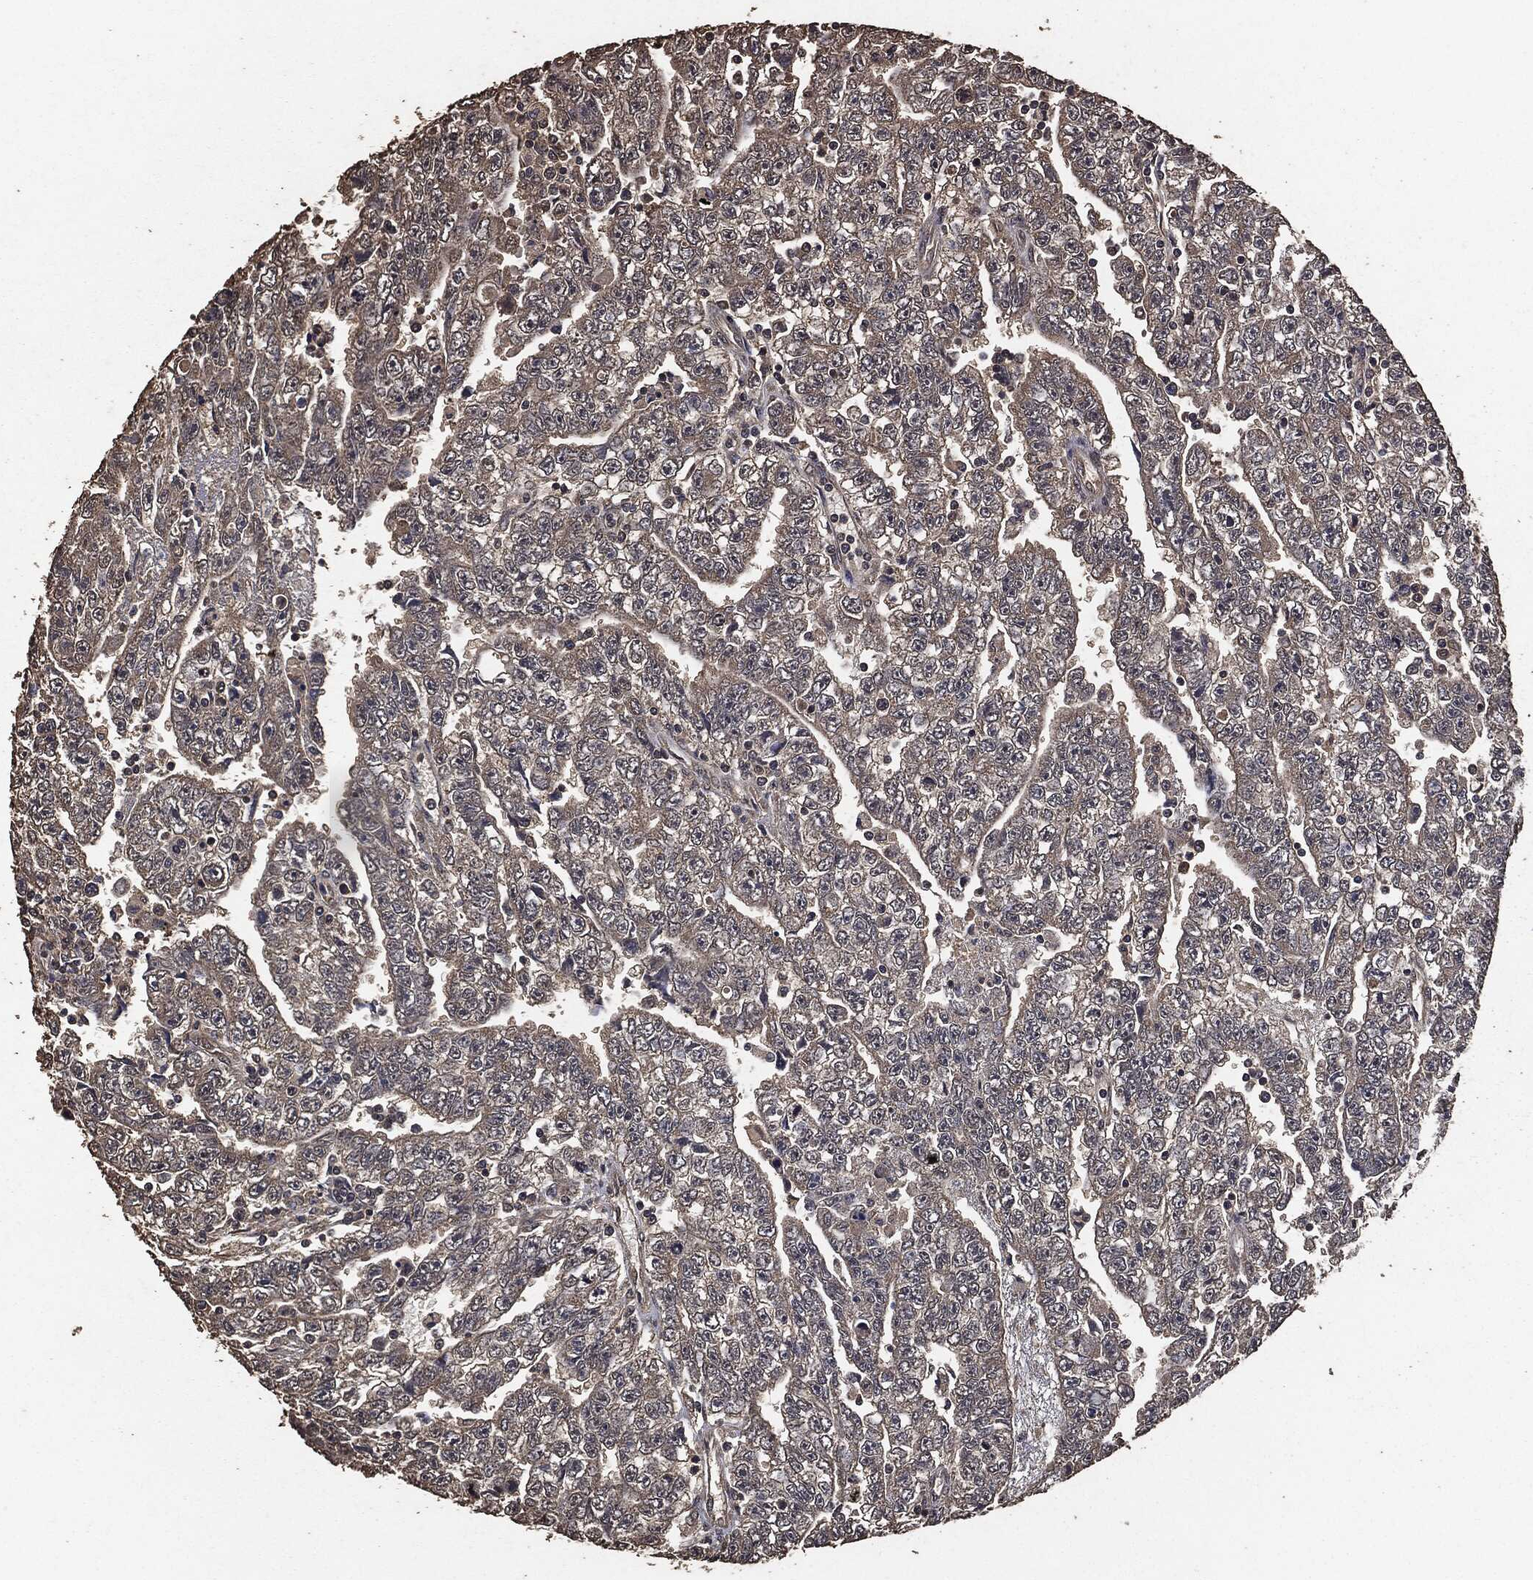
{"staining": {"intensity": "negative", "quantity": "none", "location": "none"}, "tissue": "testis cancer", "cell_type": "Tumor cells", "image_type": "cancer", "snomed": [{"axis": "morphology", "description": "Carcinoma, Embryonal, NOS"}, {"axis": "topography", "description": "Testis"}], "caption": "Human embryonal carcinoma (testis) stained for a protein using IHC displays no positivity in tumor cells.", "gene": "AKT1S1", "patient": {"sex": "male", "age": 25}}